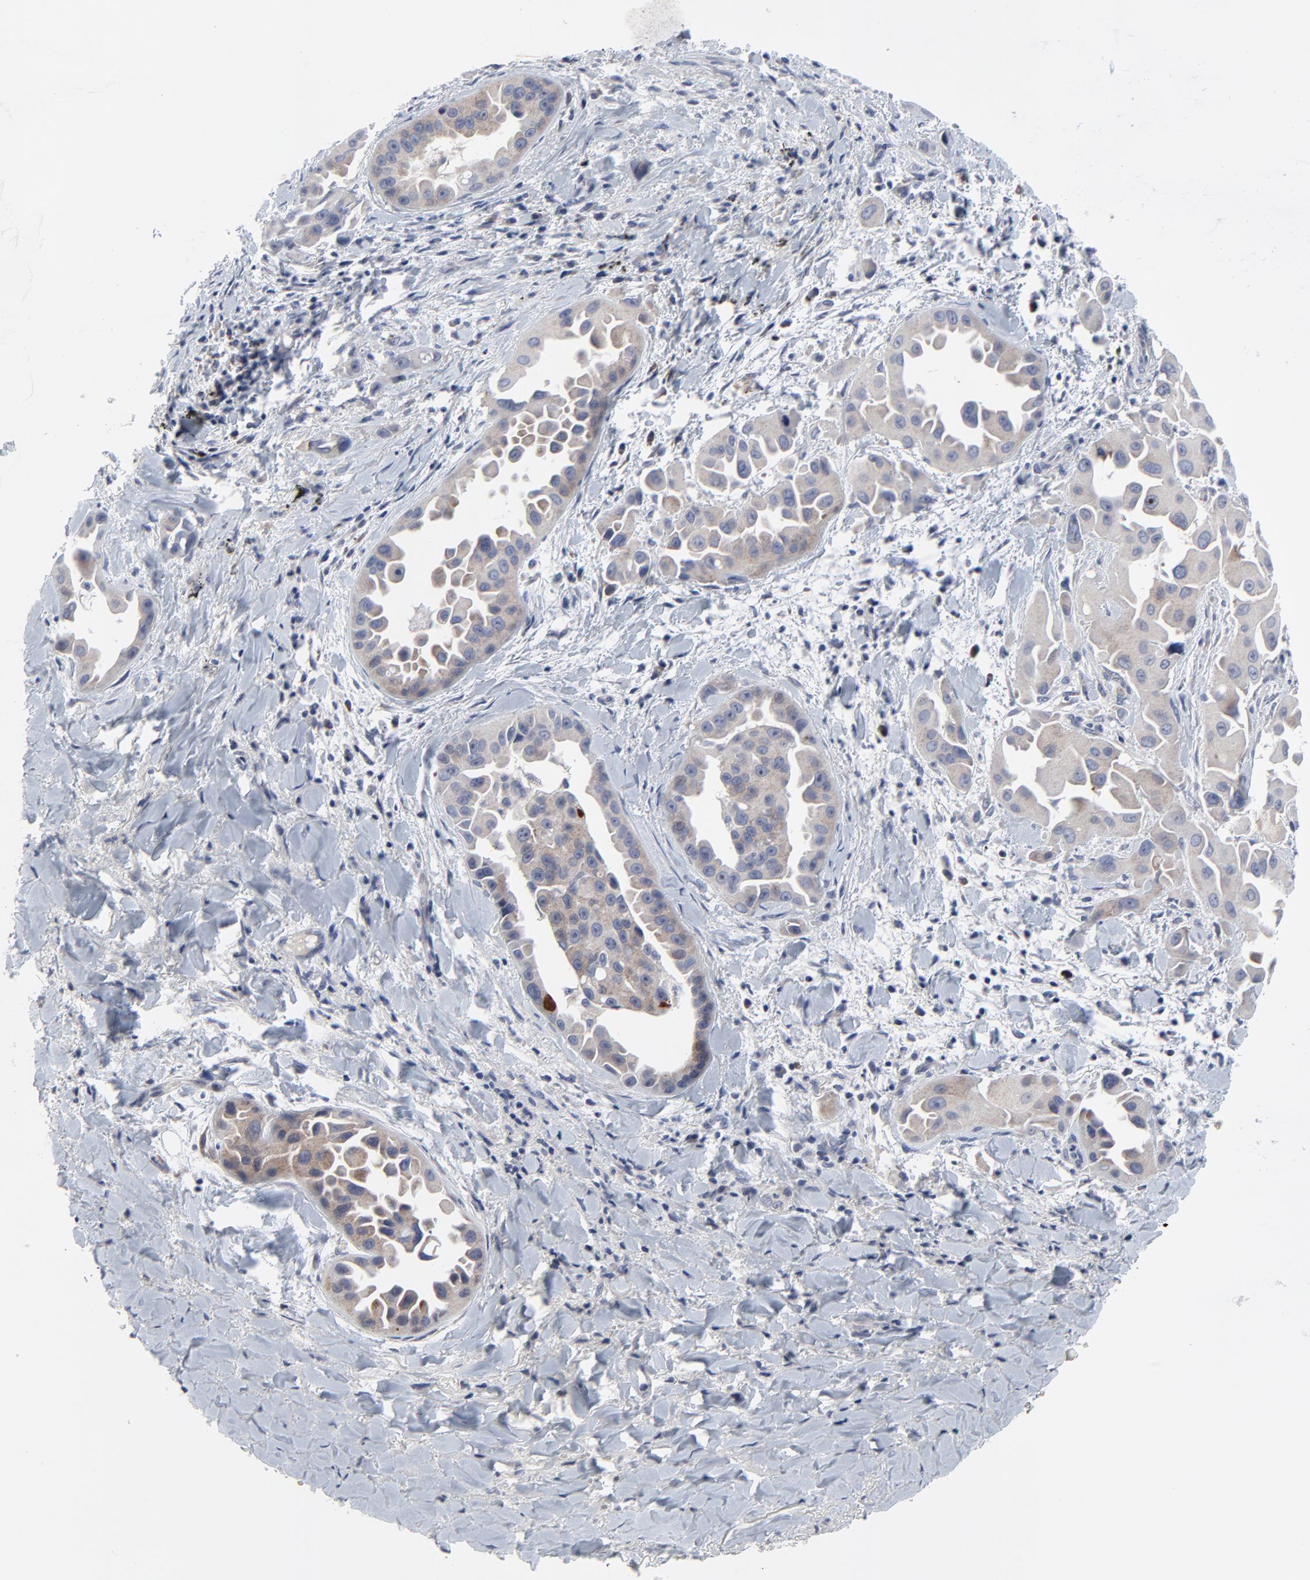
{"staining": {"intensity": "weak", "quantity": ">75%", "location": "cytoplasmic/membranous"}, "tissue": "lung cancer", "cell_type": "Tumor cells", "image_type": "cancer", "snomed": [{"axis": "morphology", "description": "Normal tissue, NOS"}, {"axis": "morphology", "description": "Adenocarcinoma, NOS"}, {"axis": "topography", "description": "Bronchus"}], "caption": "Lung cancer (adenocarcinoma) stained with a protein marker exhibits weak staining in tumor cells.", "gene": "NLGN3", "patient": {"sex": "male", "age": 68}}